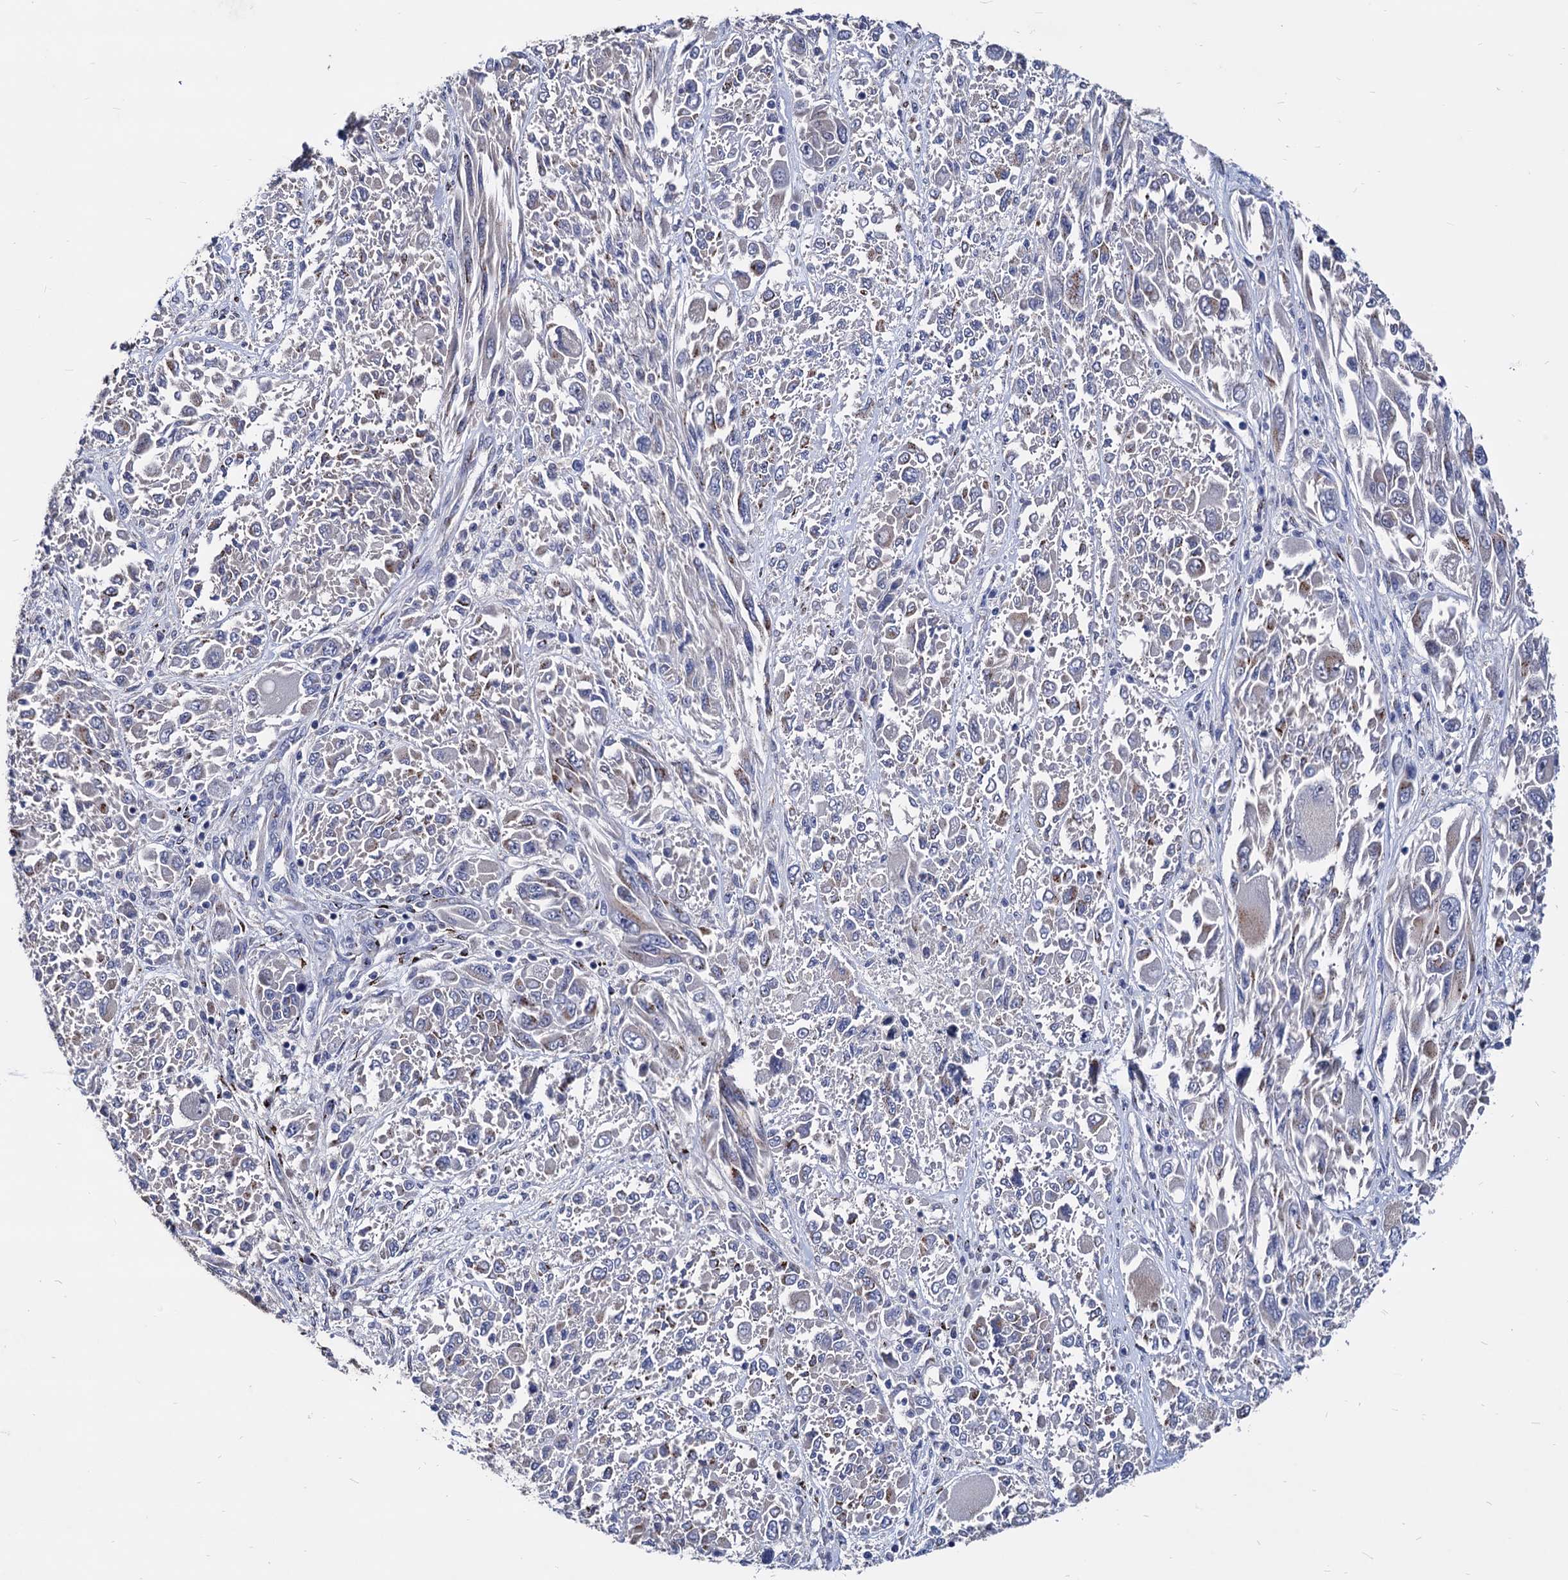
{"staining": {"intensity": "negative", "quantity": "none", "location": "none"}, "tissue": "melanoma", "cell_type": "Tumor cells", "image_type": "cancer", "snomed": [{"axis": "morphology", "description": "Malignant melanoma, NOS"}, {"axis": "topography", "description": "Skin"}], "caption": "The histopathology image exhibits no significant staining in tumor cells of melanoma.", "gene": "ESD", "patient": {"sex": "female", "age": 91}}